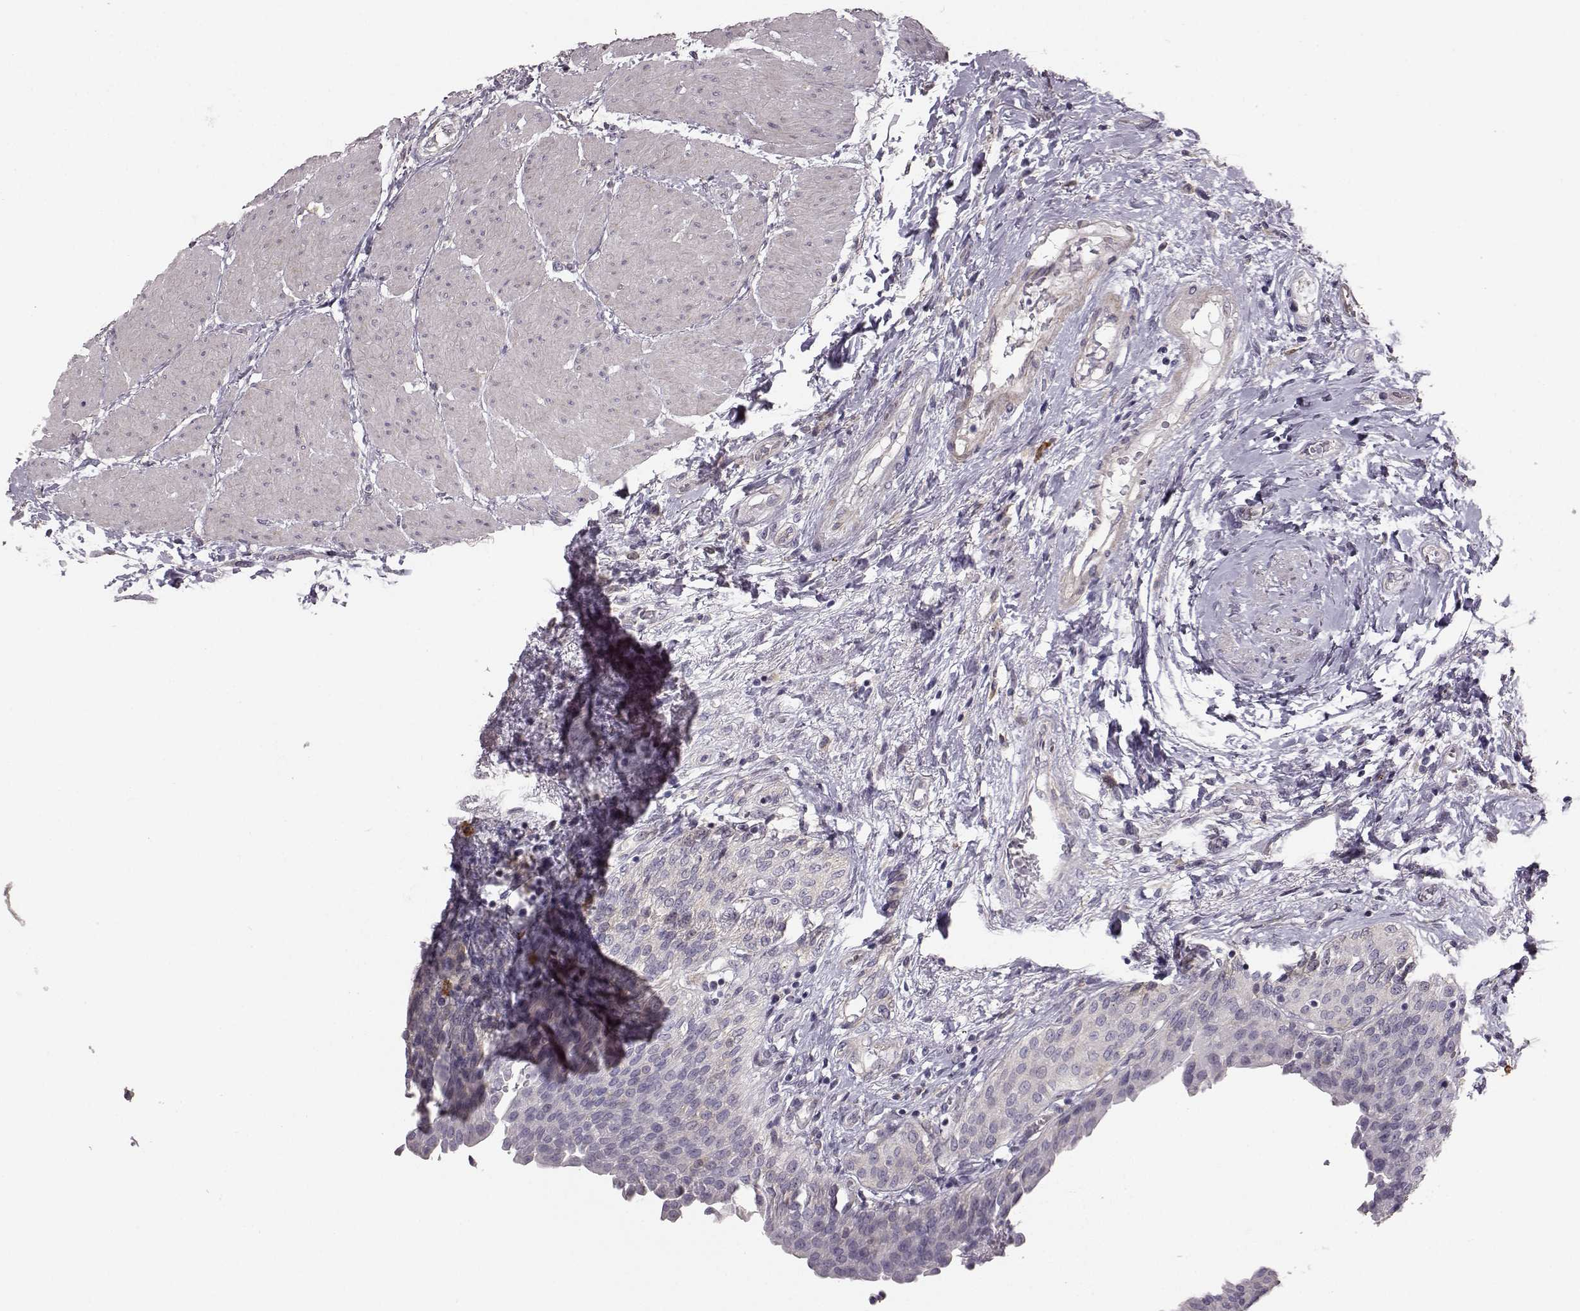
{"staining": {"intensity": "negative", "quantity": "none", "location": "none"}, "tissue": "urinary bladder", "cell_type": "Urothelial cells", "image_type": "normal", "snomed": [{"axis": "morphology", "description": "Normal tissue, NOS"}, {"axis": "morphology", "description": "Metaplasia, NOS"}, {"axis": "topography", "description": "Urinary bladder"}], "caption": "The IHC histopathology image has no significant positivity in urothelial cells of urinary bladder. The staining was performed using DAB (3,3'-diaminobenzidine) to visualize the protein expression in brown, while the nuclei were stained in blue with hematoxylin (Magnification: 20x).", "gene": "GPR50", "patient": {"sex": "male", "age": 68}}